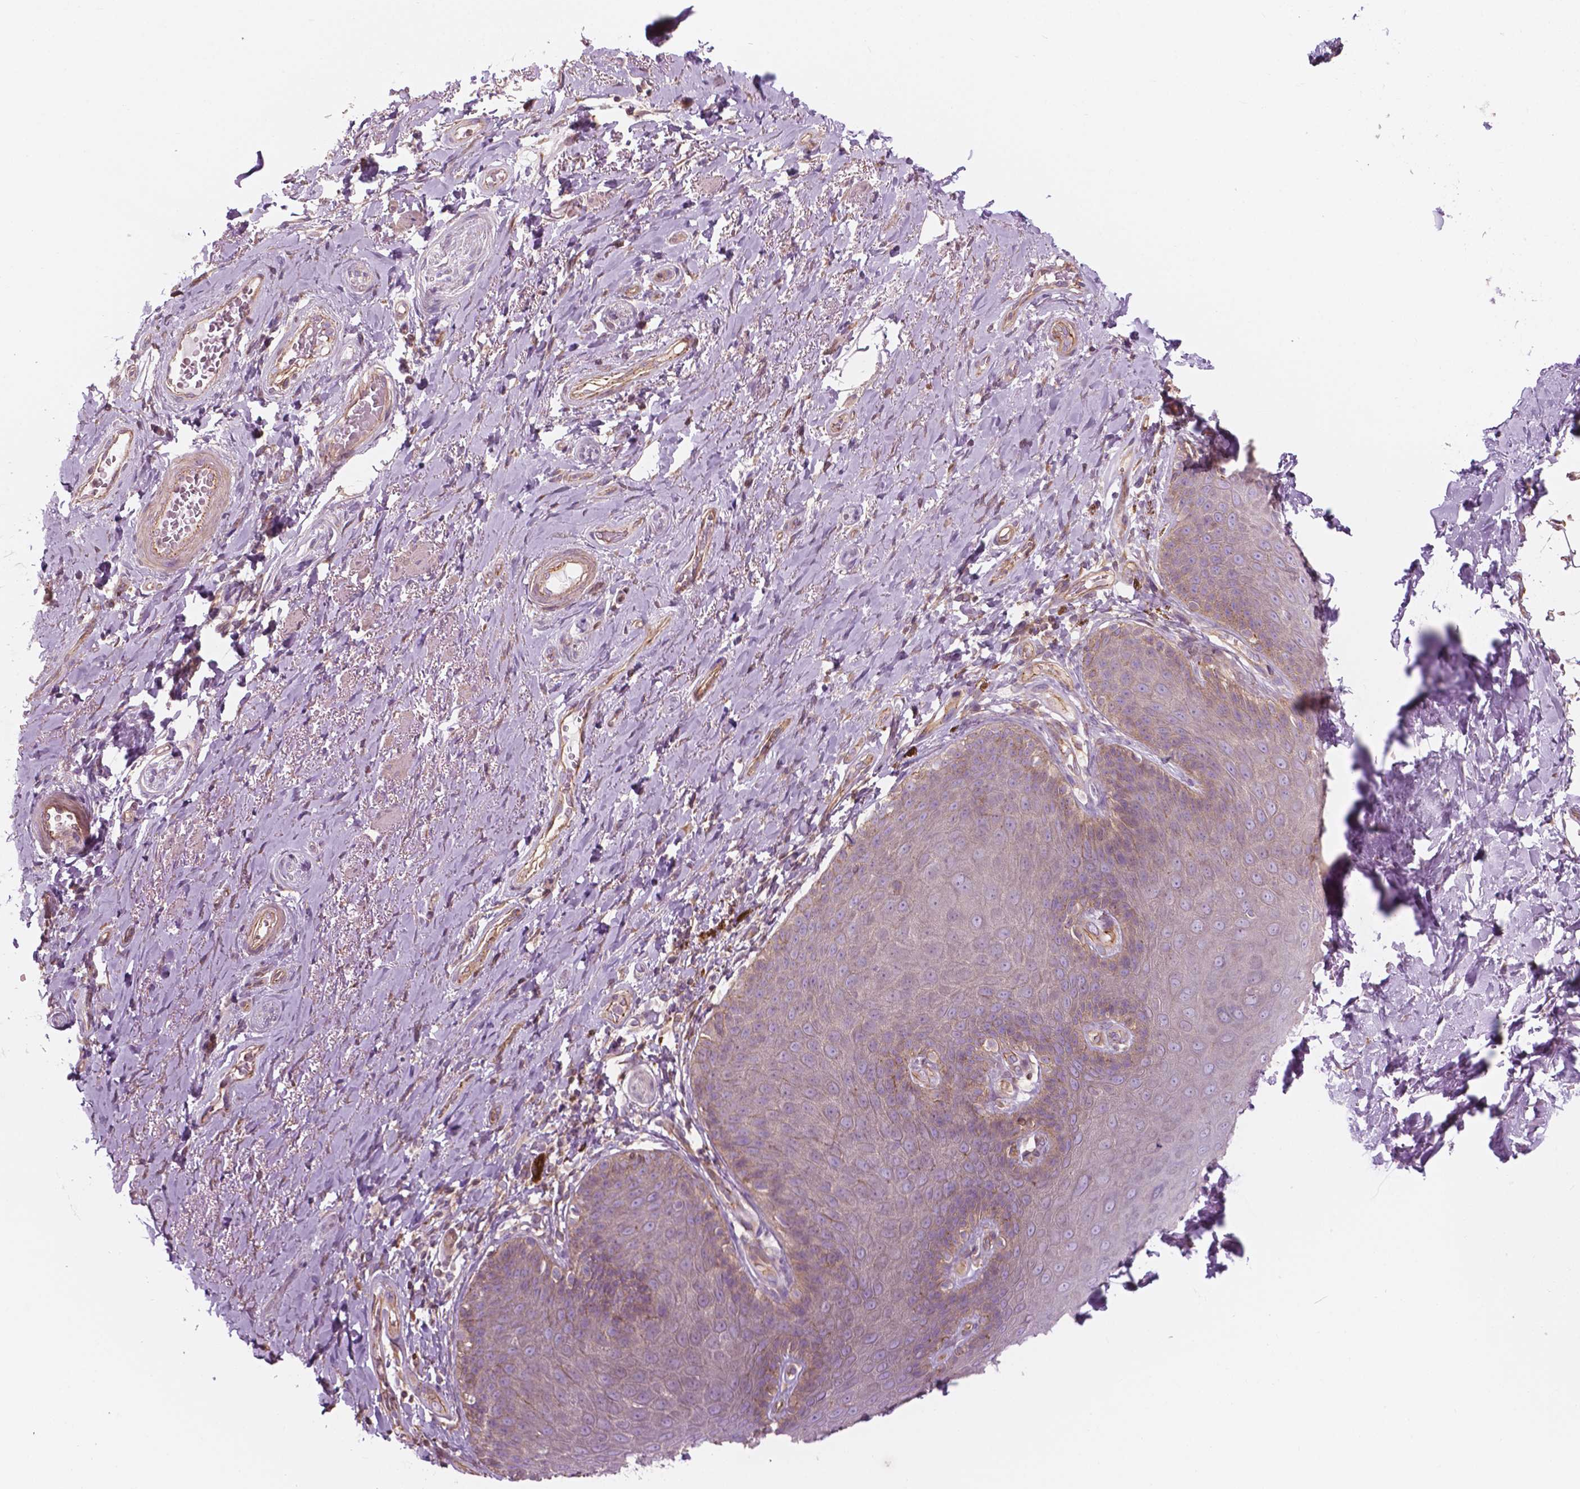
{"staining": {"intensity": "moderate", "quantity": "25%-75%", "location": "cytoplasmic/membranous"}, "tissue": "adipose tissue", "cell_type": "Adipocytes", "image_type": "normal", "snomed": [{"axis": "morphology", "description": "Normal tissue, NOS"}, {"axis": "topography", "description": "Anal"}, {"axis": "topography", "description": "Peripheral nerve tissue"}], "caption": "This is a photomicrograph of IHC staining of normal adipose tissue, which shows moderate positivity in the cytoplasmic/membranous of adipocytes.", "gene": "SURF4", "patient": {"sex": "male", "age": 53}}